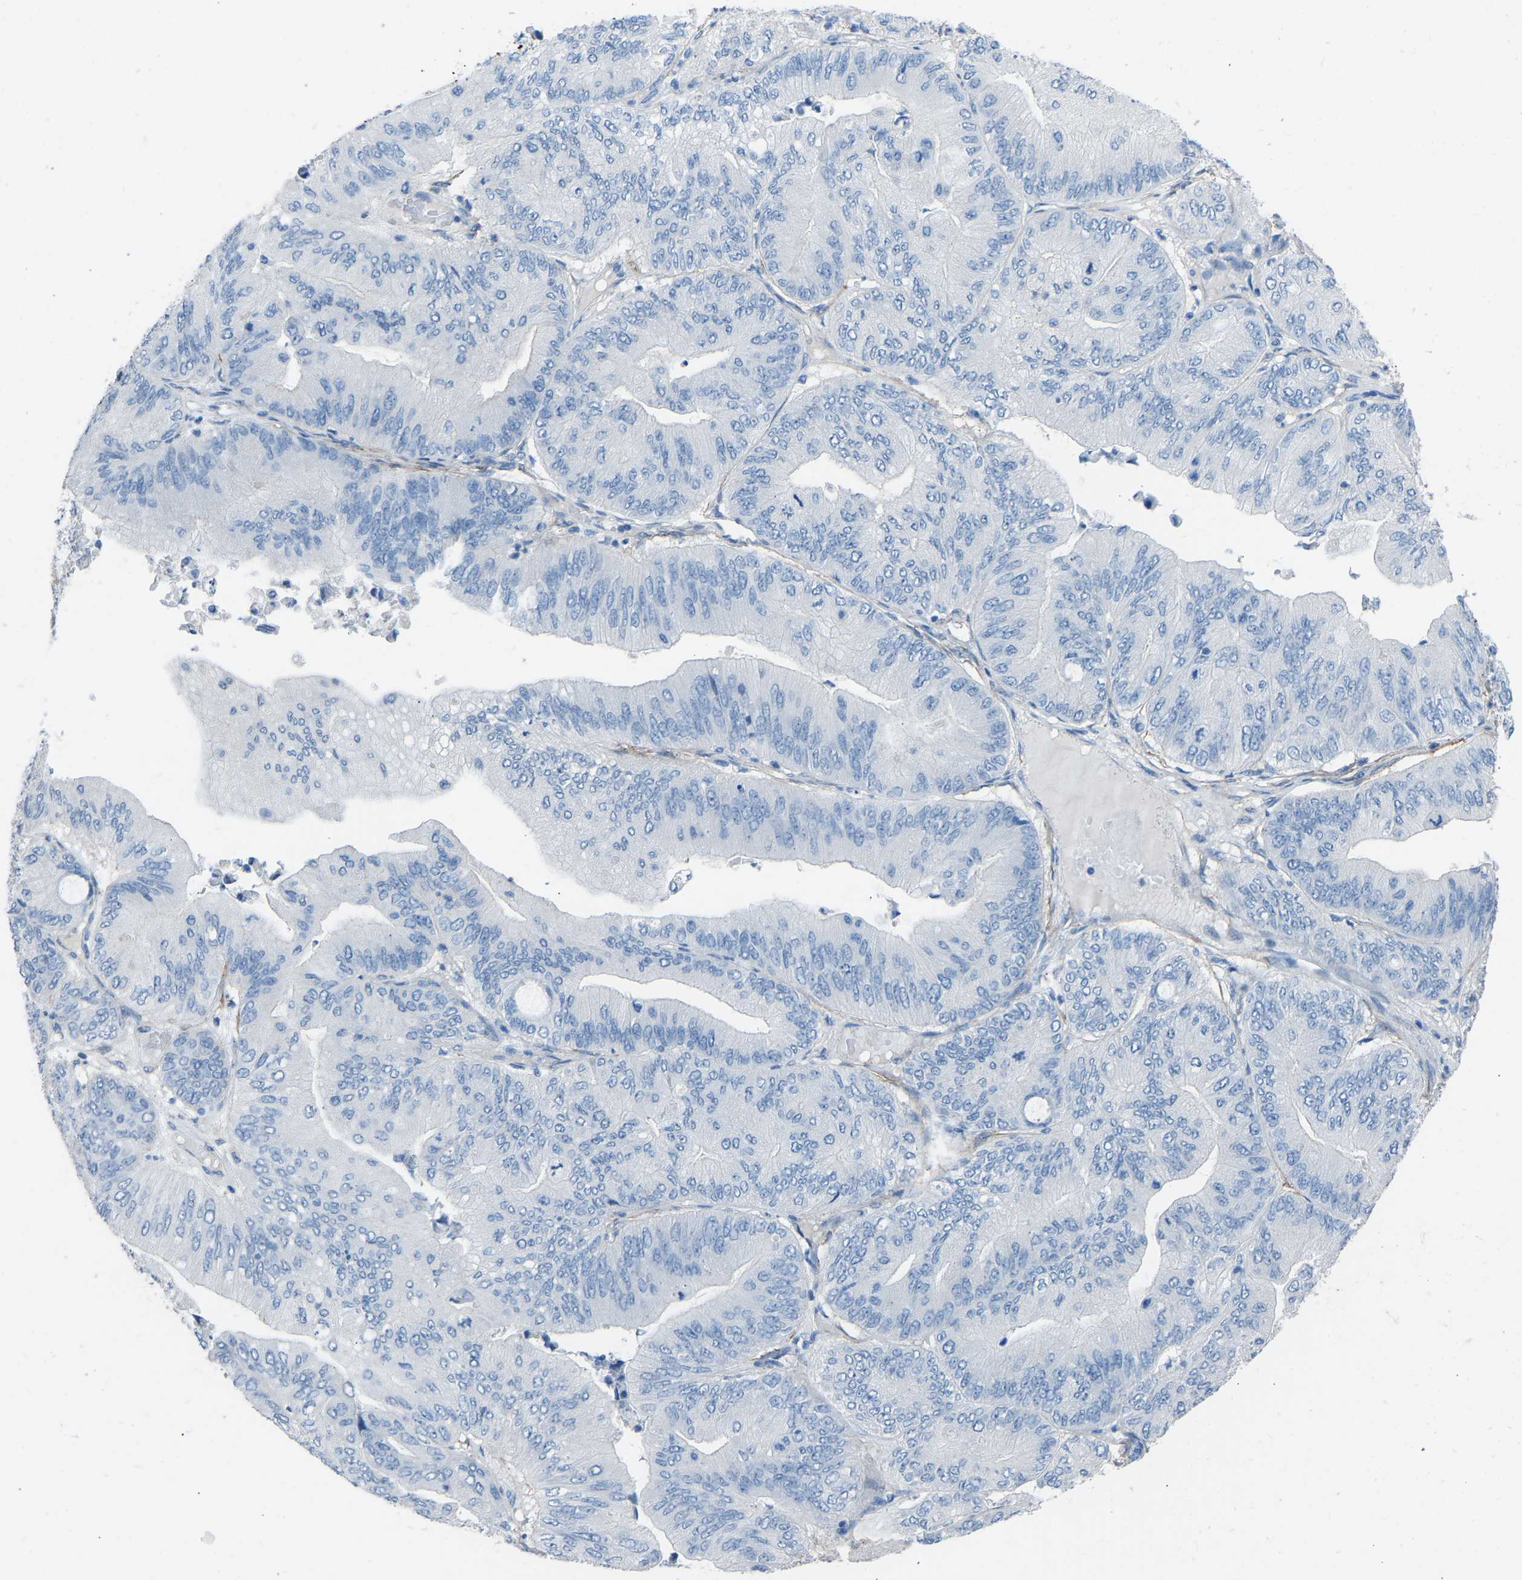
{"staining": {"intensity": "negative", "quantity": "none", "location": "none"}, "tissue": "ovarian cancer", "cell_type": "Tumor cells", "image_type": "cancer", "snomed": [{"axis": "morphology", "description": "Cystadenocarcinoma, mucinous, NOS"}, {"axis": "topography", "description": "Ovary"}], "caption": "A histopathology image of human mucinous cystadenocarcinoma (ovarian) is negative for staining in tumor cells. (DAB immunohistochemistry (IHC) visualized using brightfield microscopy, high magnification).", "gene": "MYH10", "patient": {"sex": "female", "age": 61}}